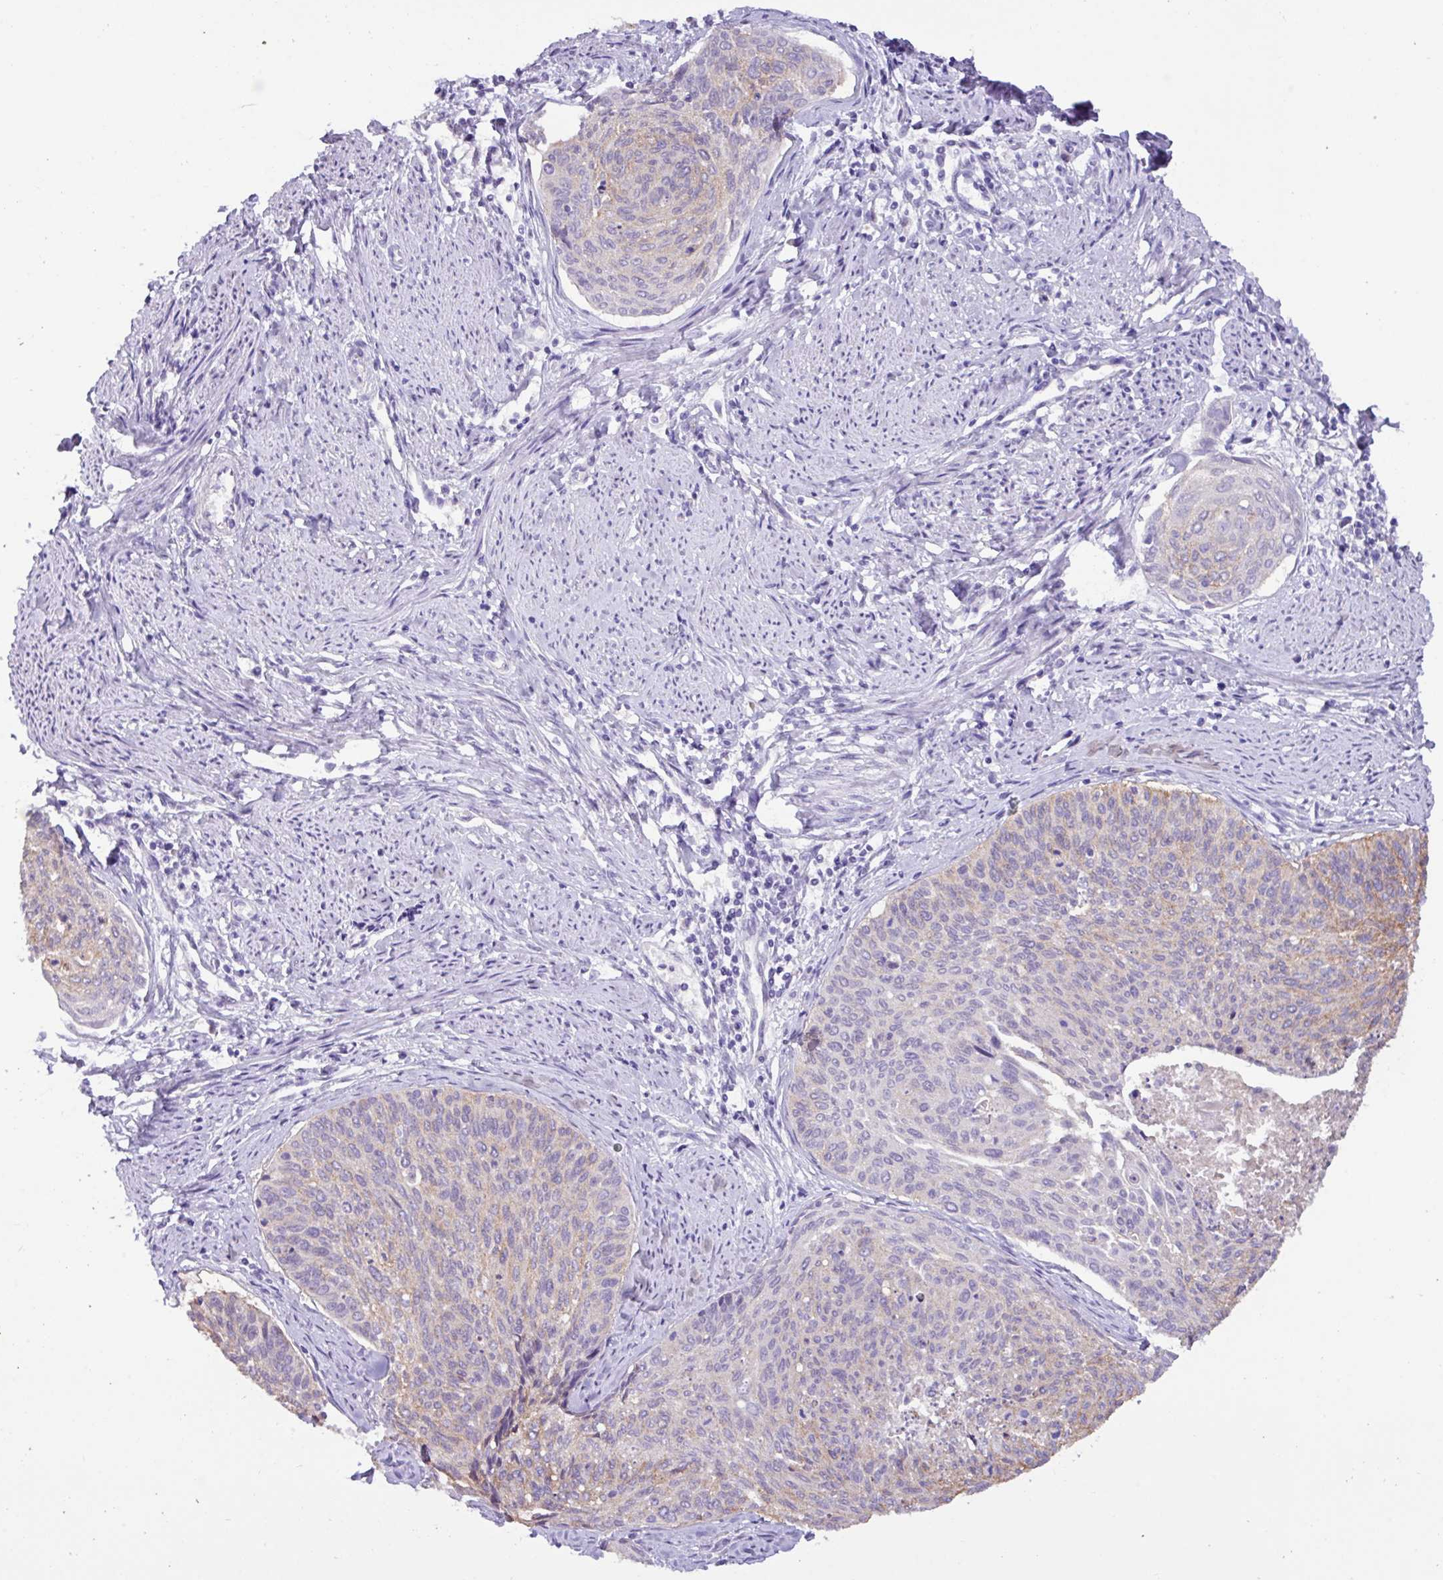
{"staining": {"intensity": "weak", "quantity": "25%-75%", "location": "cytoplasmic/membranous"}, "tissue": "cervical cancer", "cell_type": "Tumor cells", "image_type": "cancer", "snomed": [{"axis": "morphology", "description": "Squamous cell carcinoma, NOS"}, {"axis": "topography", "description": "Cervix"}], "caption": "Immunohistochemistry (IHC) of human cervical cancer (squamous cell carcinoma) reveals low levels of weak cytoplasmic/membranous positivity in about 25%-75% of tumor cells.", "gene": "EPCAM", "patient": {"sex": "female", "age": 55}}